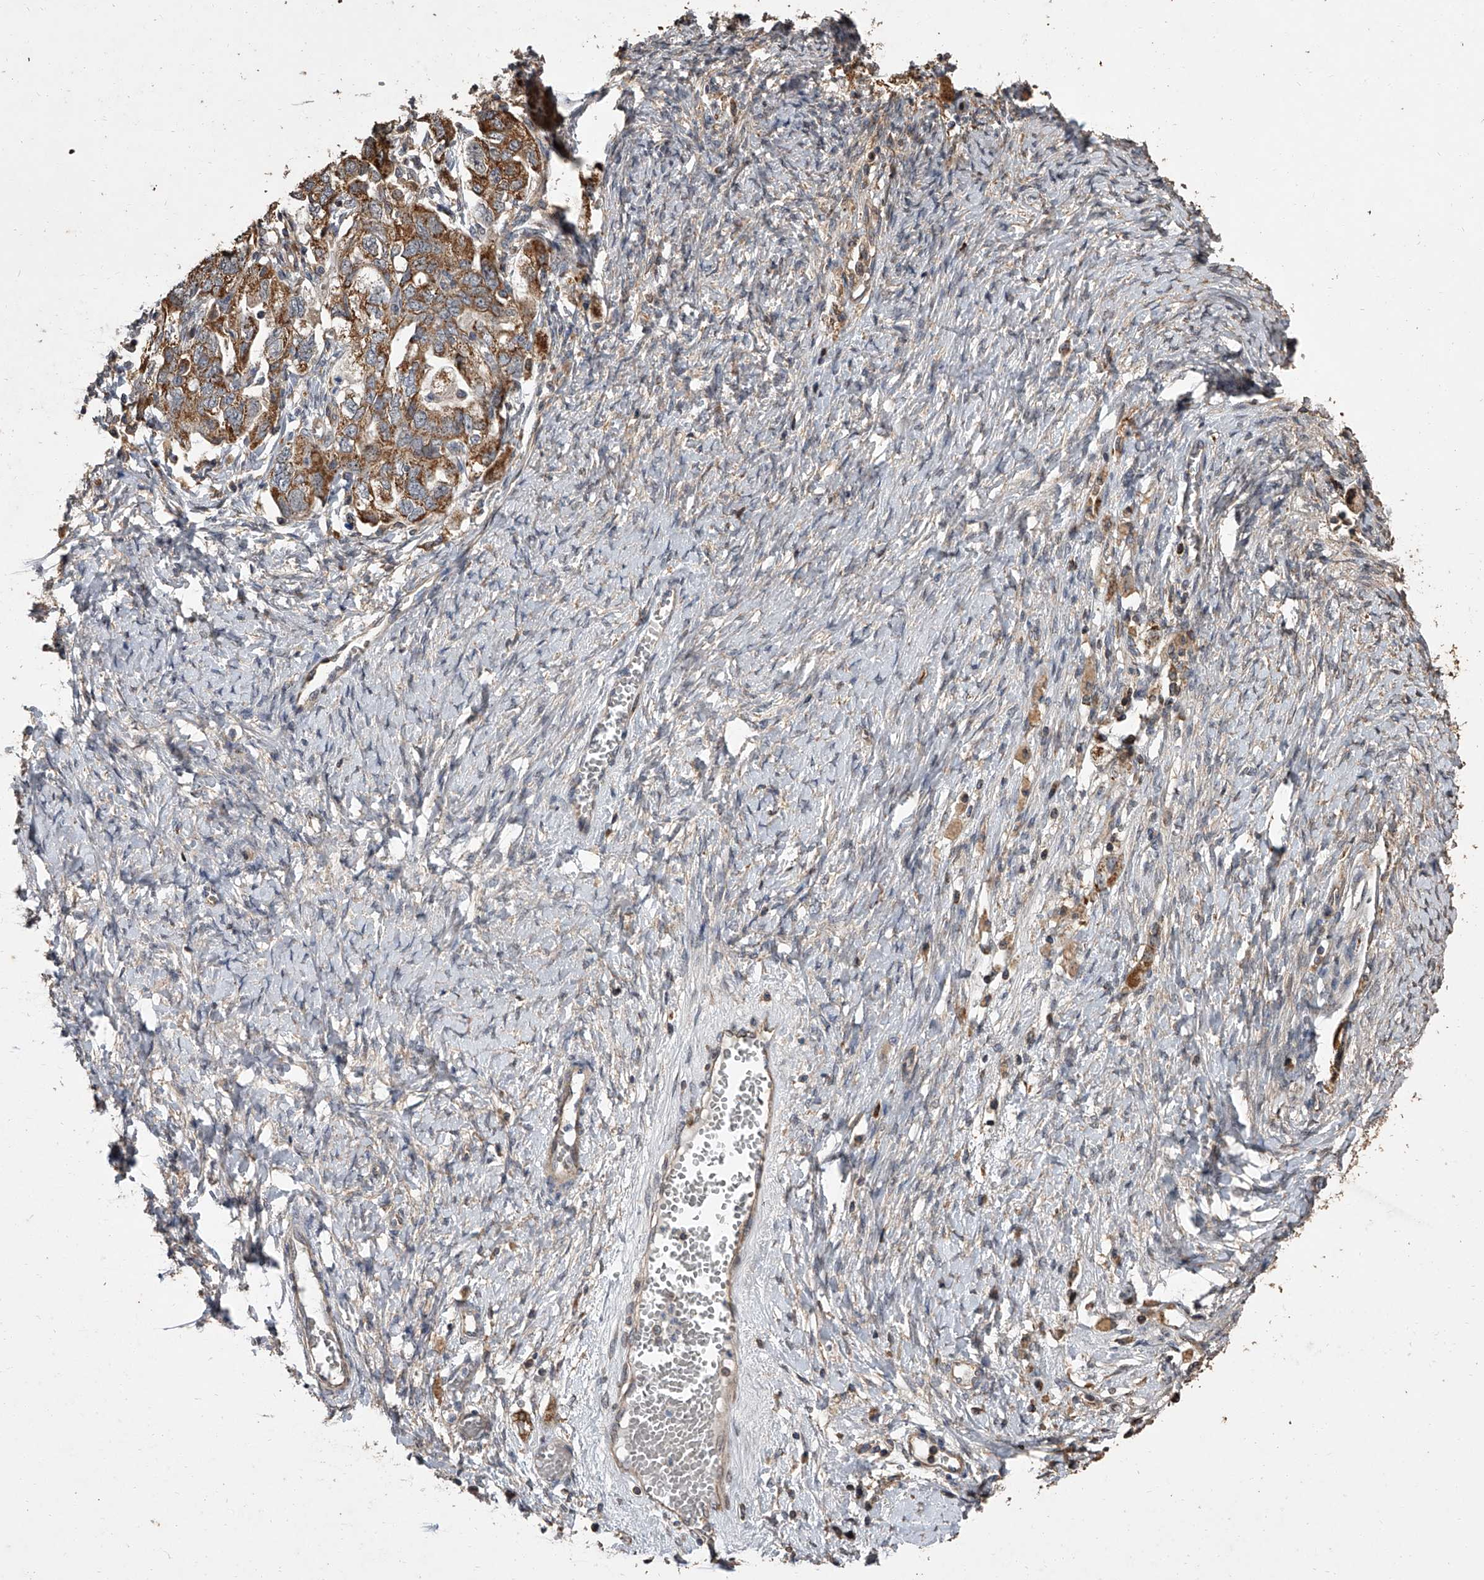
{"staining": {"intensity": "moderate", "quantity": ">75%", "location": "cytoplasmic/membranous"}, "tissue": "ovarian cancer", "cell_type": "Tumor cells", "image_type": "cancer", "snomed": [{"axis": "morphology", "description": "Carcinoma, NOS"}, {"axis": "morphology", "description": "Cystadenocarcinoma, serous, NOS"}, {"axis": "topography", "description": "Ovary"}], "caption": "Protein staining by immunohistochemistry (IHC) demonstrates moderate cytoplasmic/membranous expression in about >75% of tumor cells in ovarian cancer.", "gene": "LTV1", "patient": {"sex": "female", "age": 69}}